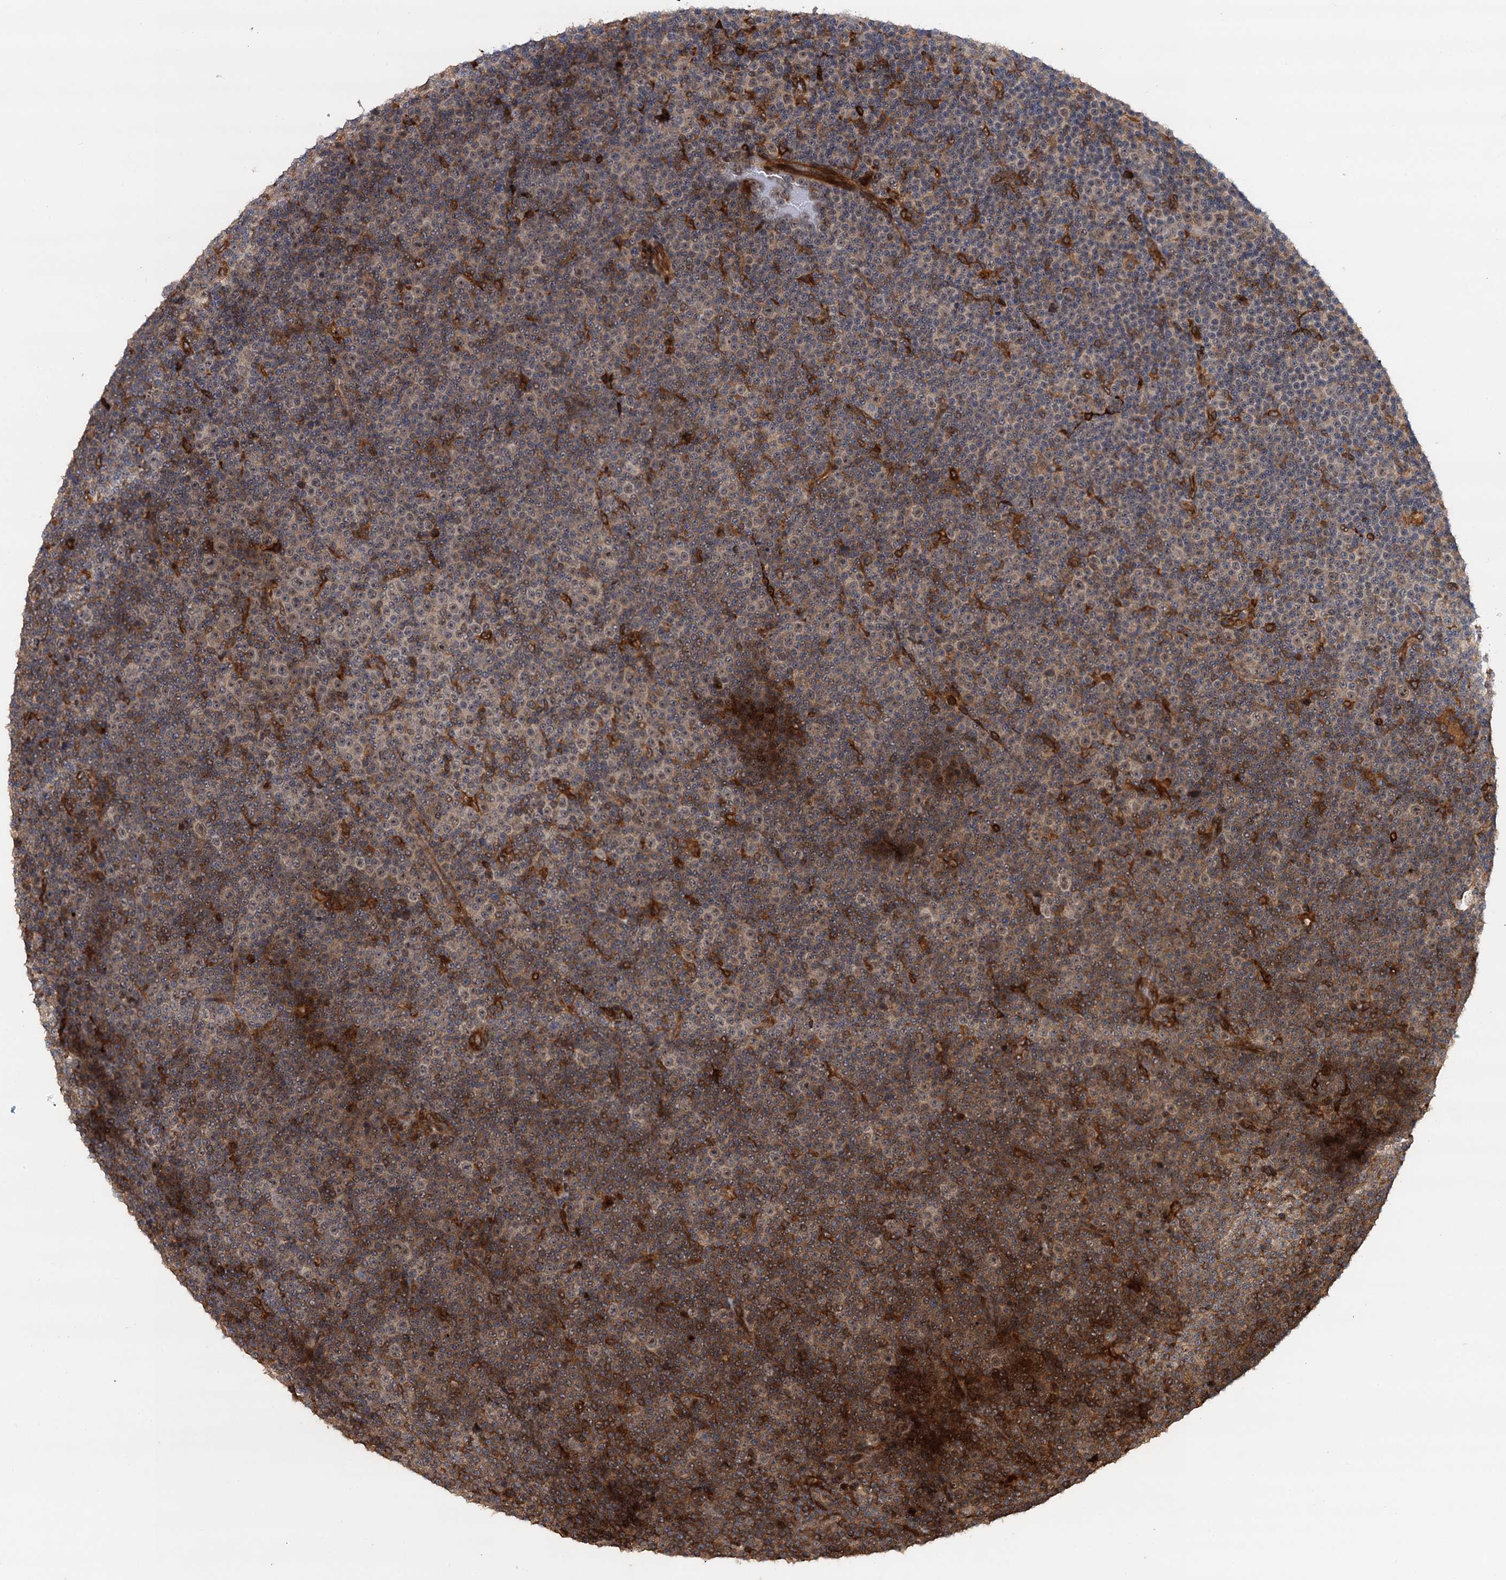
{"staining": {"intensity": "weak", "quantity": "25%-75%", "location": "cytoplasmic/membranous"}, "tissue": "lymphoma", "cell_type": "Tumor cells", "image_type": "cancer", "snomed": [{"axis": "morphology", "description": "Malignant lymphoma, non-Hodgkin's type, Low grade"}, {"axis": "topography", "description": "Lymph node"}], "caption": "Lymphoma tissue shows weak cytoplasmic/membranous staining in approximately 25%-75% of tumor cells, visualized by immunohistochemistry.", "gene": "BORA", "patient": {"sex": "female", "age": 67}}